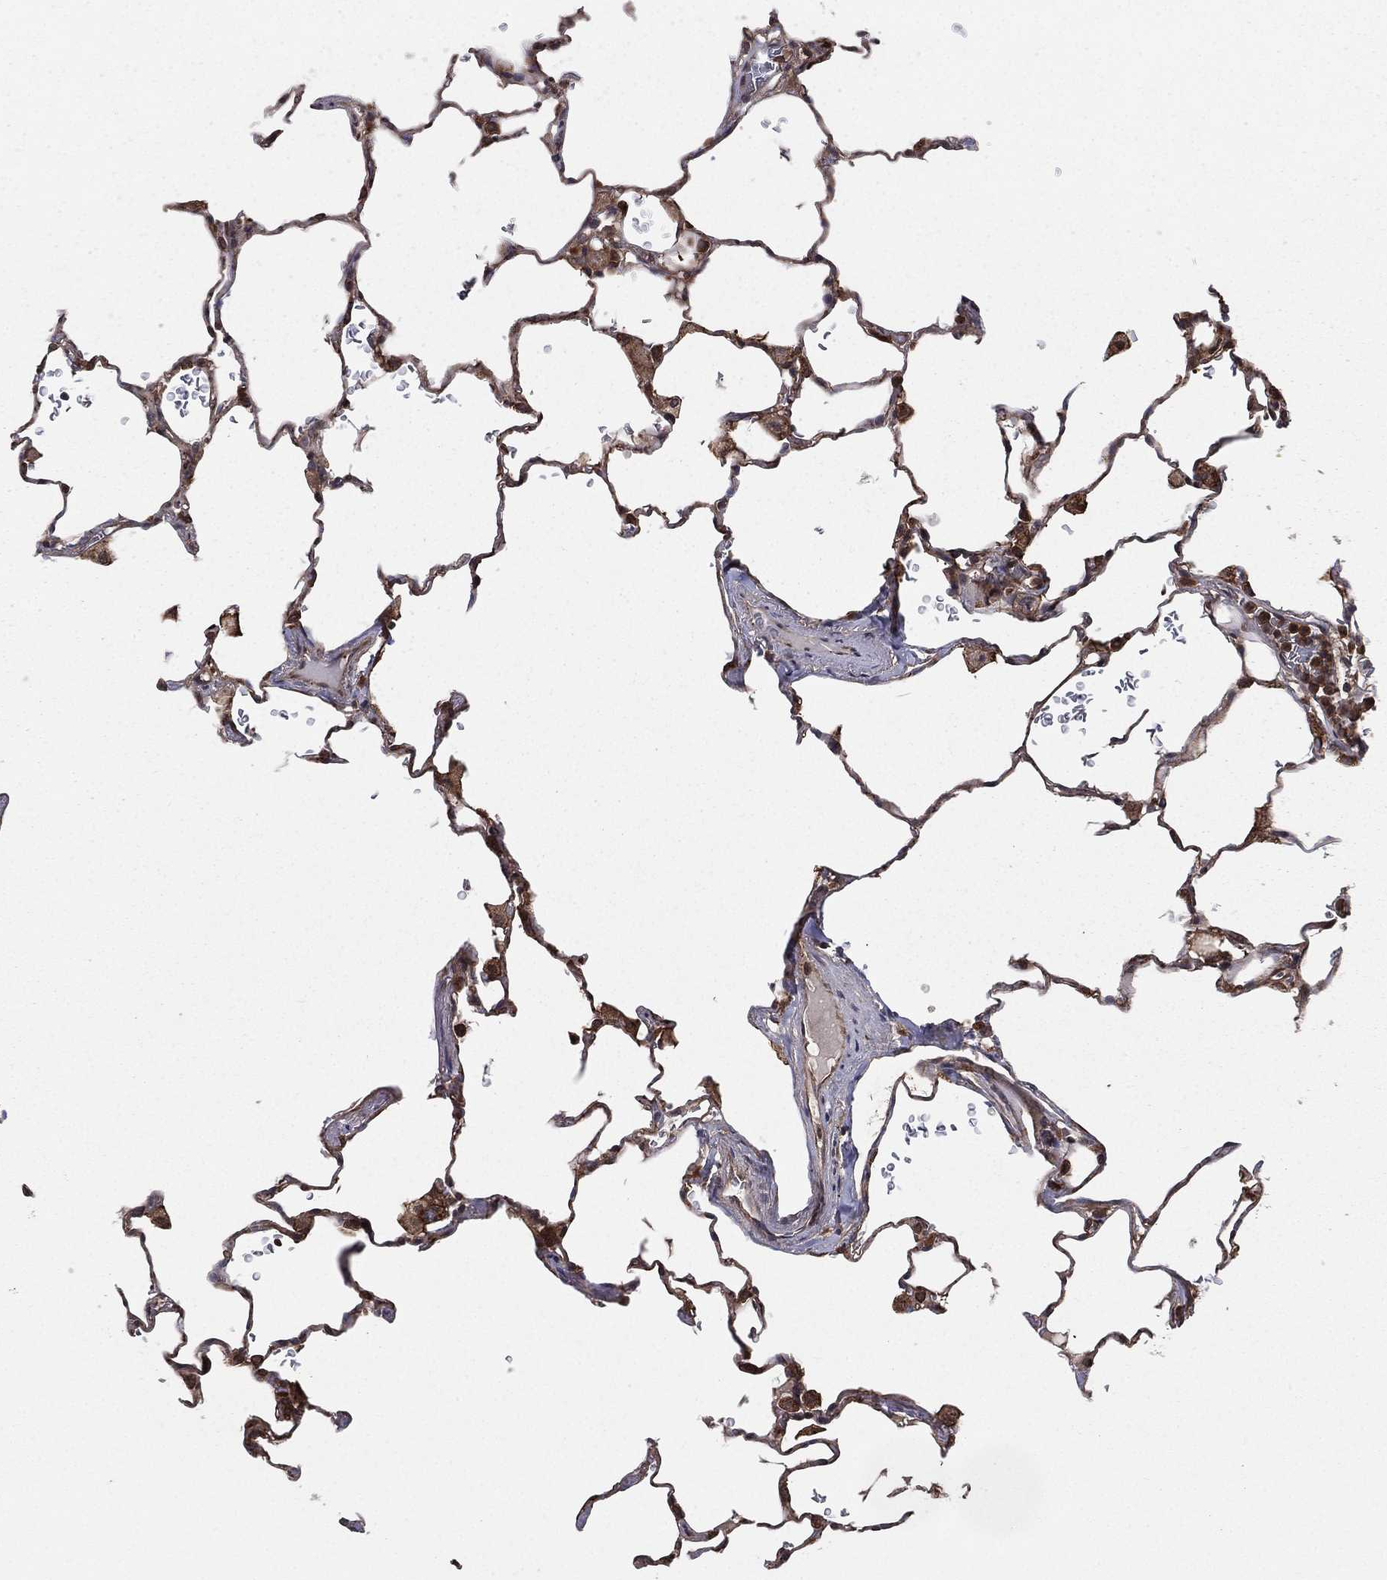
{"staining": {"intensity": "strong", "quantity": "25%-75%", "location": "cytoplasmic/membranous"}, "tissue": "lung", "cell_type": "Alveolar cells", "image_type": "normal", "snomed": [{"axis": "morphology", "description": "Normal tissue, NOS"}, {"axis": "morphology", "description": "Adenocarcinoma, metastatic, NOS"}, {"axis": "topography", "description": "Lung"}], "caption": "Protein expression by IHC exhibits strong cytoplasmic/membranous expression in about 25%-75% of alveolar cells in benign lung.", "gene": "CERT1", "patient": {"sex": "male", "age": 45}}